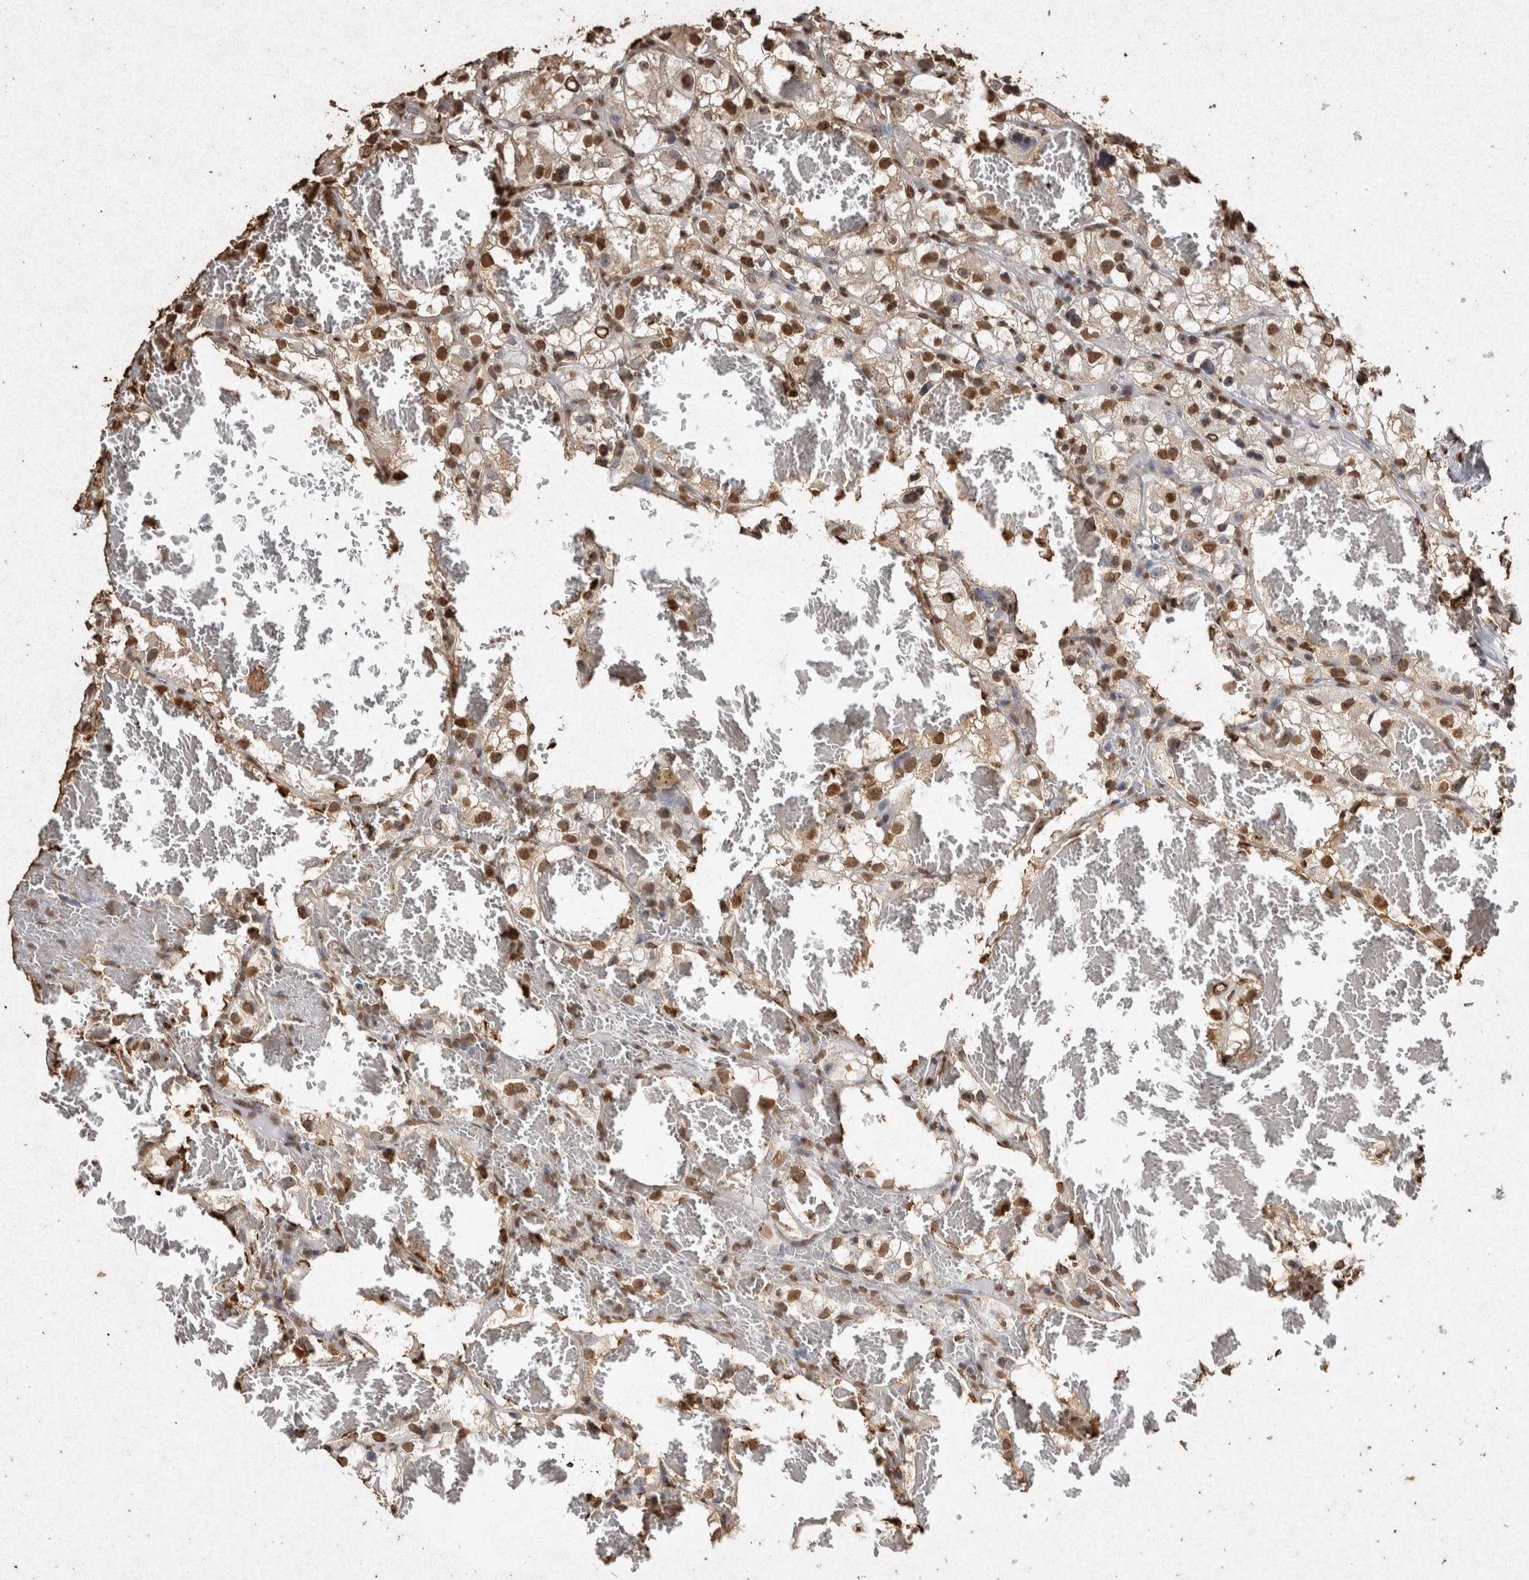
{"staining": {"intensity": "strong", "quantity": ">75%", "location": "nuclear"}, "tissue": "renal cancer", "cell_type": "Tumor cells", "image_type": "cancer", "snomed": [{"axis": "morphology", "description": "Adenocarcinoma, NOS"}, {"axis": "topography", "description": "Kidney"}], "caption": "Immunohistochemical staining of renal cancer (adenocarcinoma) shows strong nuclear protein expression in about >75% of tumor cells. Using DAB (brown) and hematoxylin (blue) stains, captured at high magnification using brightfield microscopy.", "gene": "FSTL3", "patient": {"sex": "female", "age": 57}}